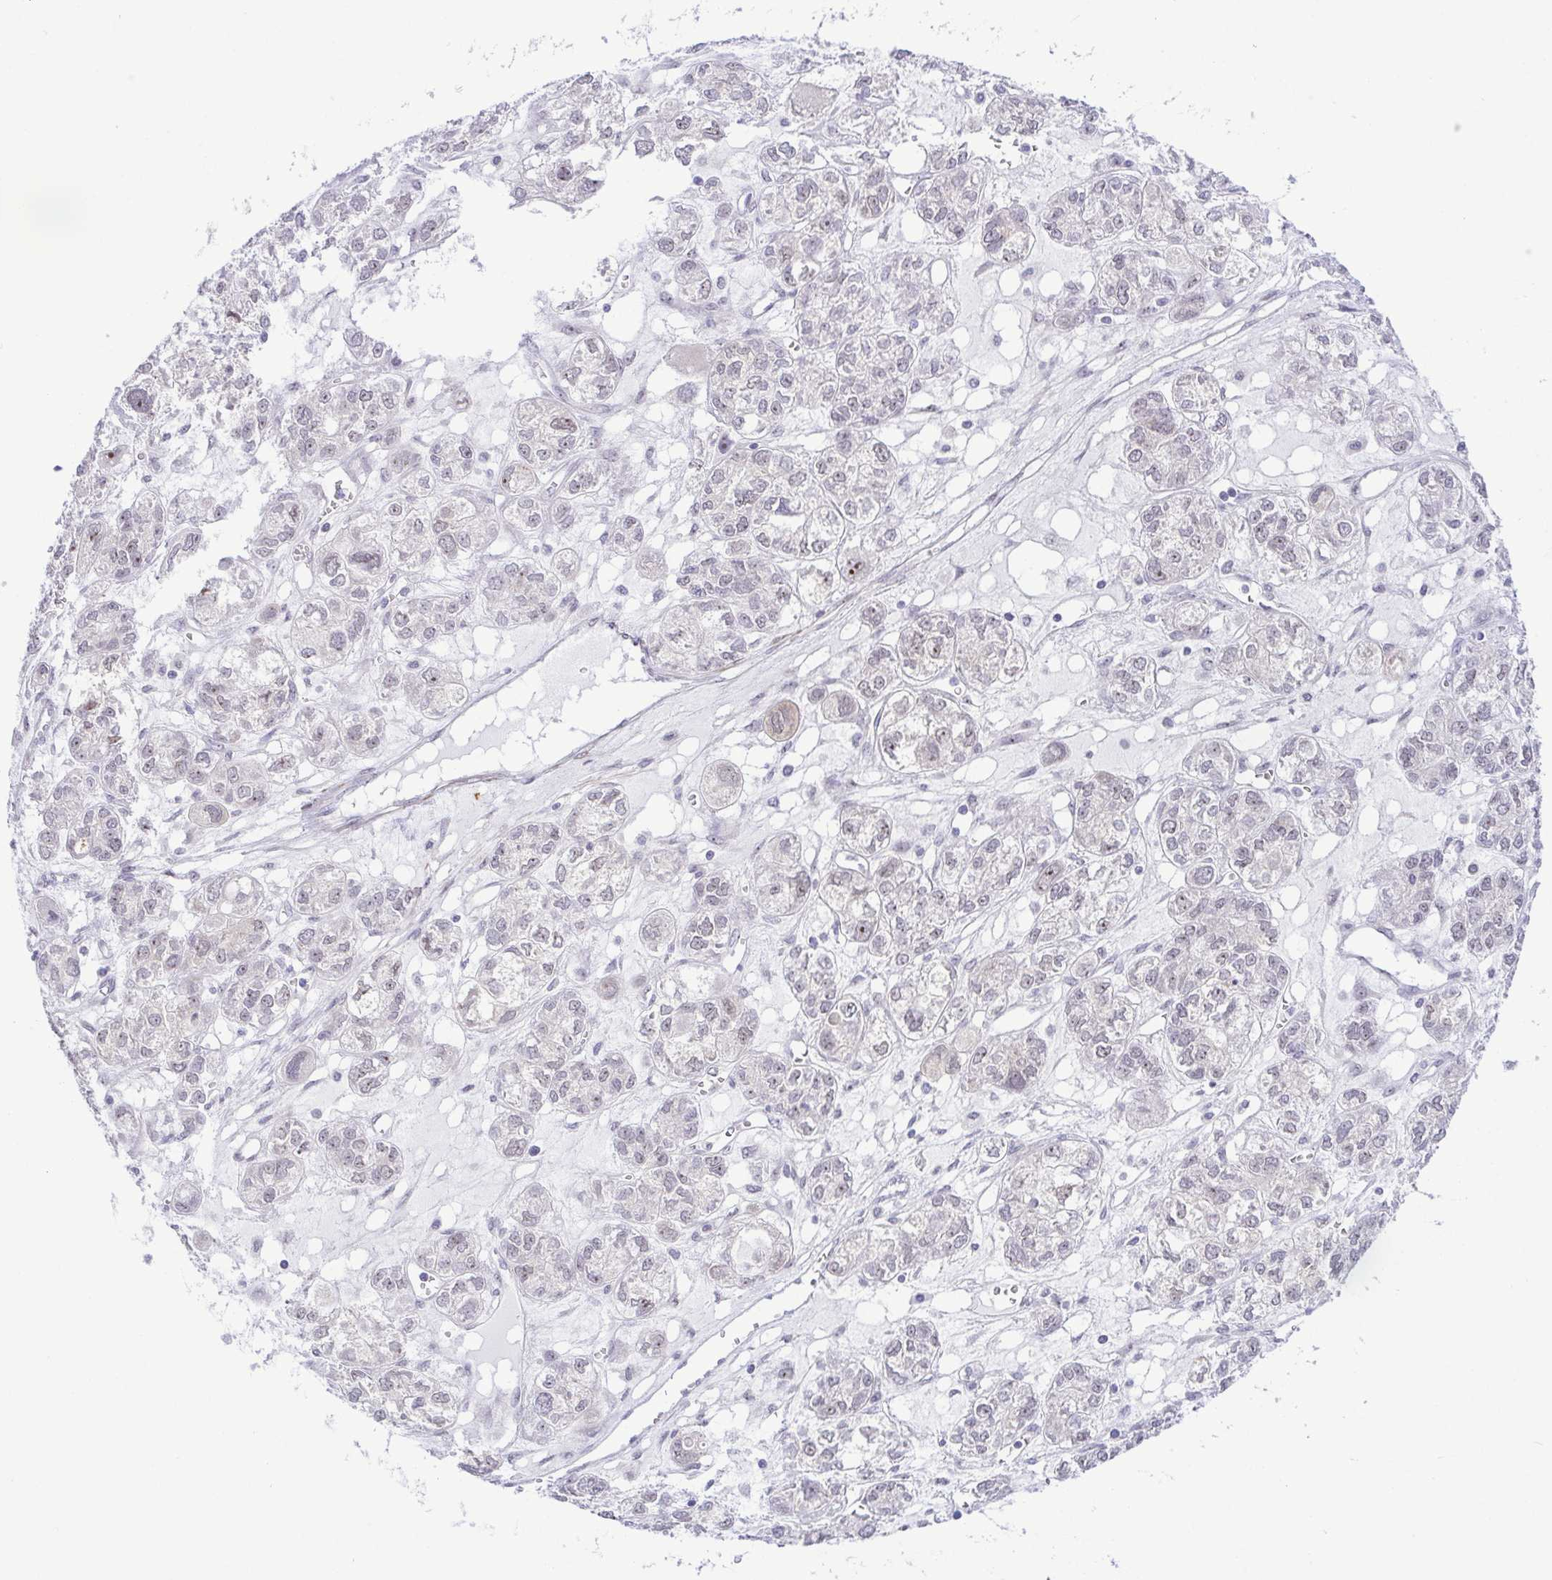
{"staining": {"intensity": "negative", "quantity": "none", "location": "none"}, "tissue": "ovarian cancer", "cell_type": "Tumor cells", "image_type": "cancer", "snomed": [{"axis": "morphology", "description": "Carcinoma, endometroid"}, {"axis": "topography", "description": "Ovary"}], "caption": "A histopathology image of ovarian cancer (endometroid carcinoma) stained for a protein exhibits no brown staining in tumor cells.", "gene": "RSL24D1", "patient": {"sex": "female", "age": 64}}